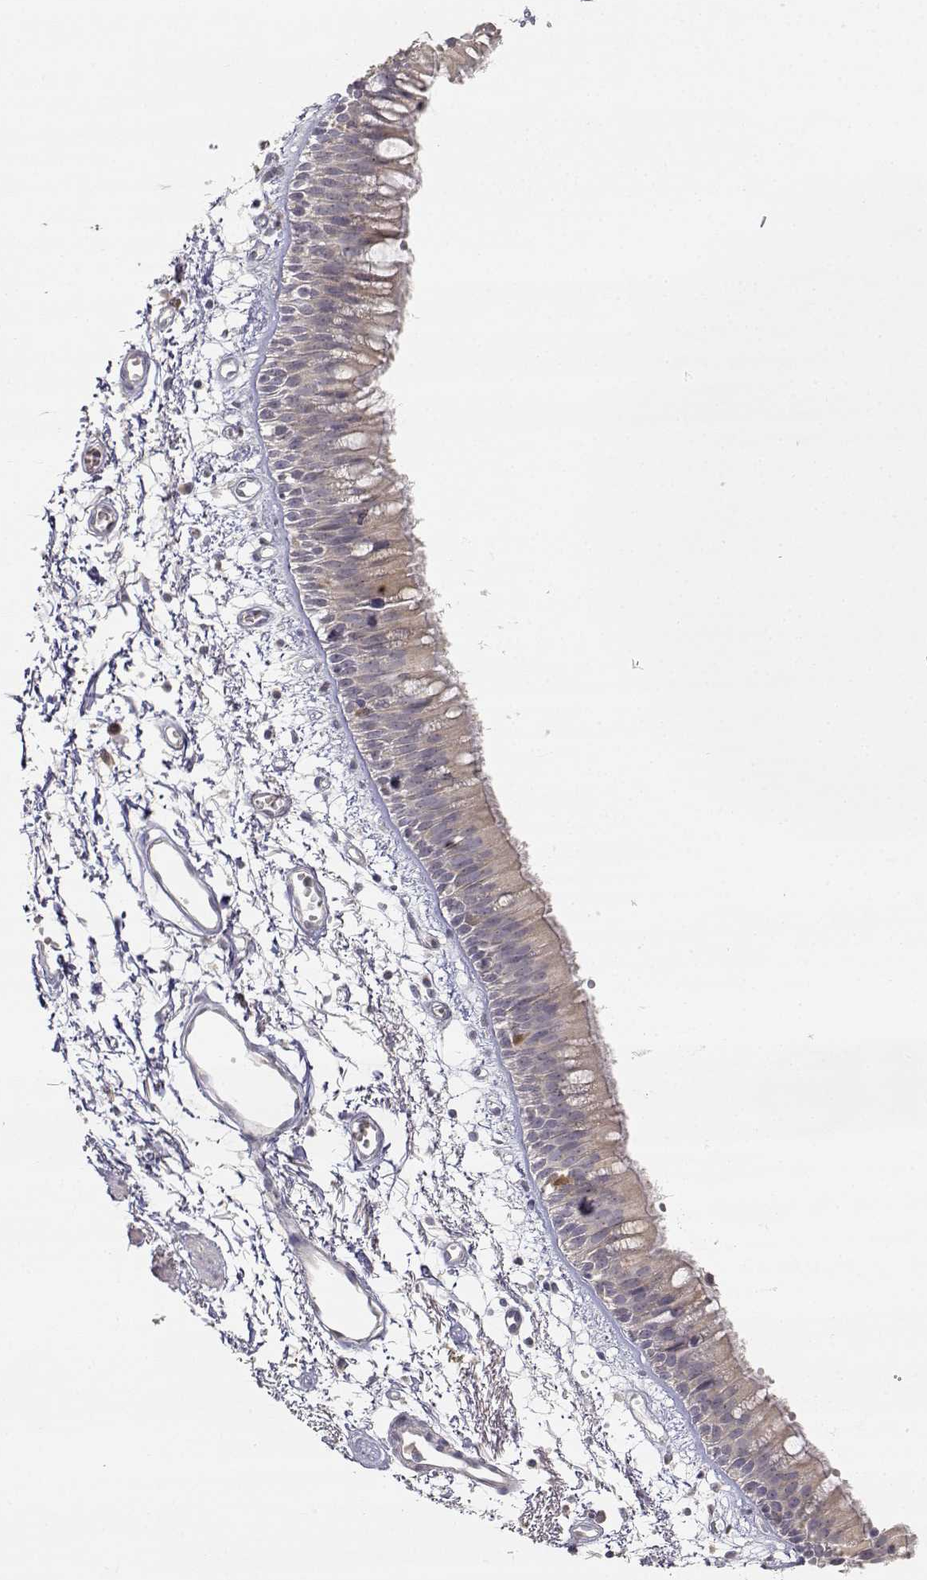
{"staining": {"intensity": "moderate", "quantity": "<25%", "location": "nuclear"}, "tissue": "bronchus", "cell_type": "Respiratory epithelial cells", "image_type": "normal", "snomed": [{"axis": "morphology", "description": "Normal tissue, NOS"}, {"axis": "morphology", "description": "Squamous cell carcinoma, NOS"}, {"axis": "topography", "description": "Cartilage tissue"}, {"axis": "topography", "description": "Bronchus"}, {"axis": "topography", "description": "Lung"}], "caption": "The image reveals staining of unremarkable bronchus, revealing moderate nuclear protein expression (brown color) within respiratory epithelial cells. Using DAB (brown) and hematoxylin (blue) stains, captured at high magnification using brightfield microscopy.", "gene": "RAD51", "patient": {"sex": "male", "age": 66}}